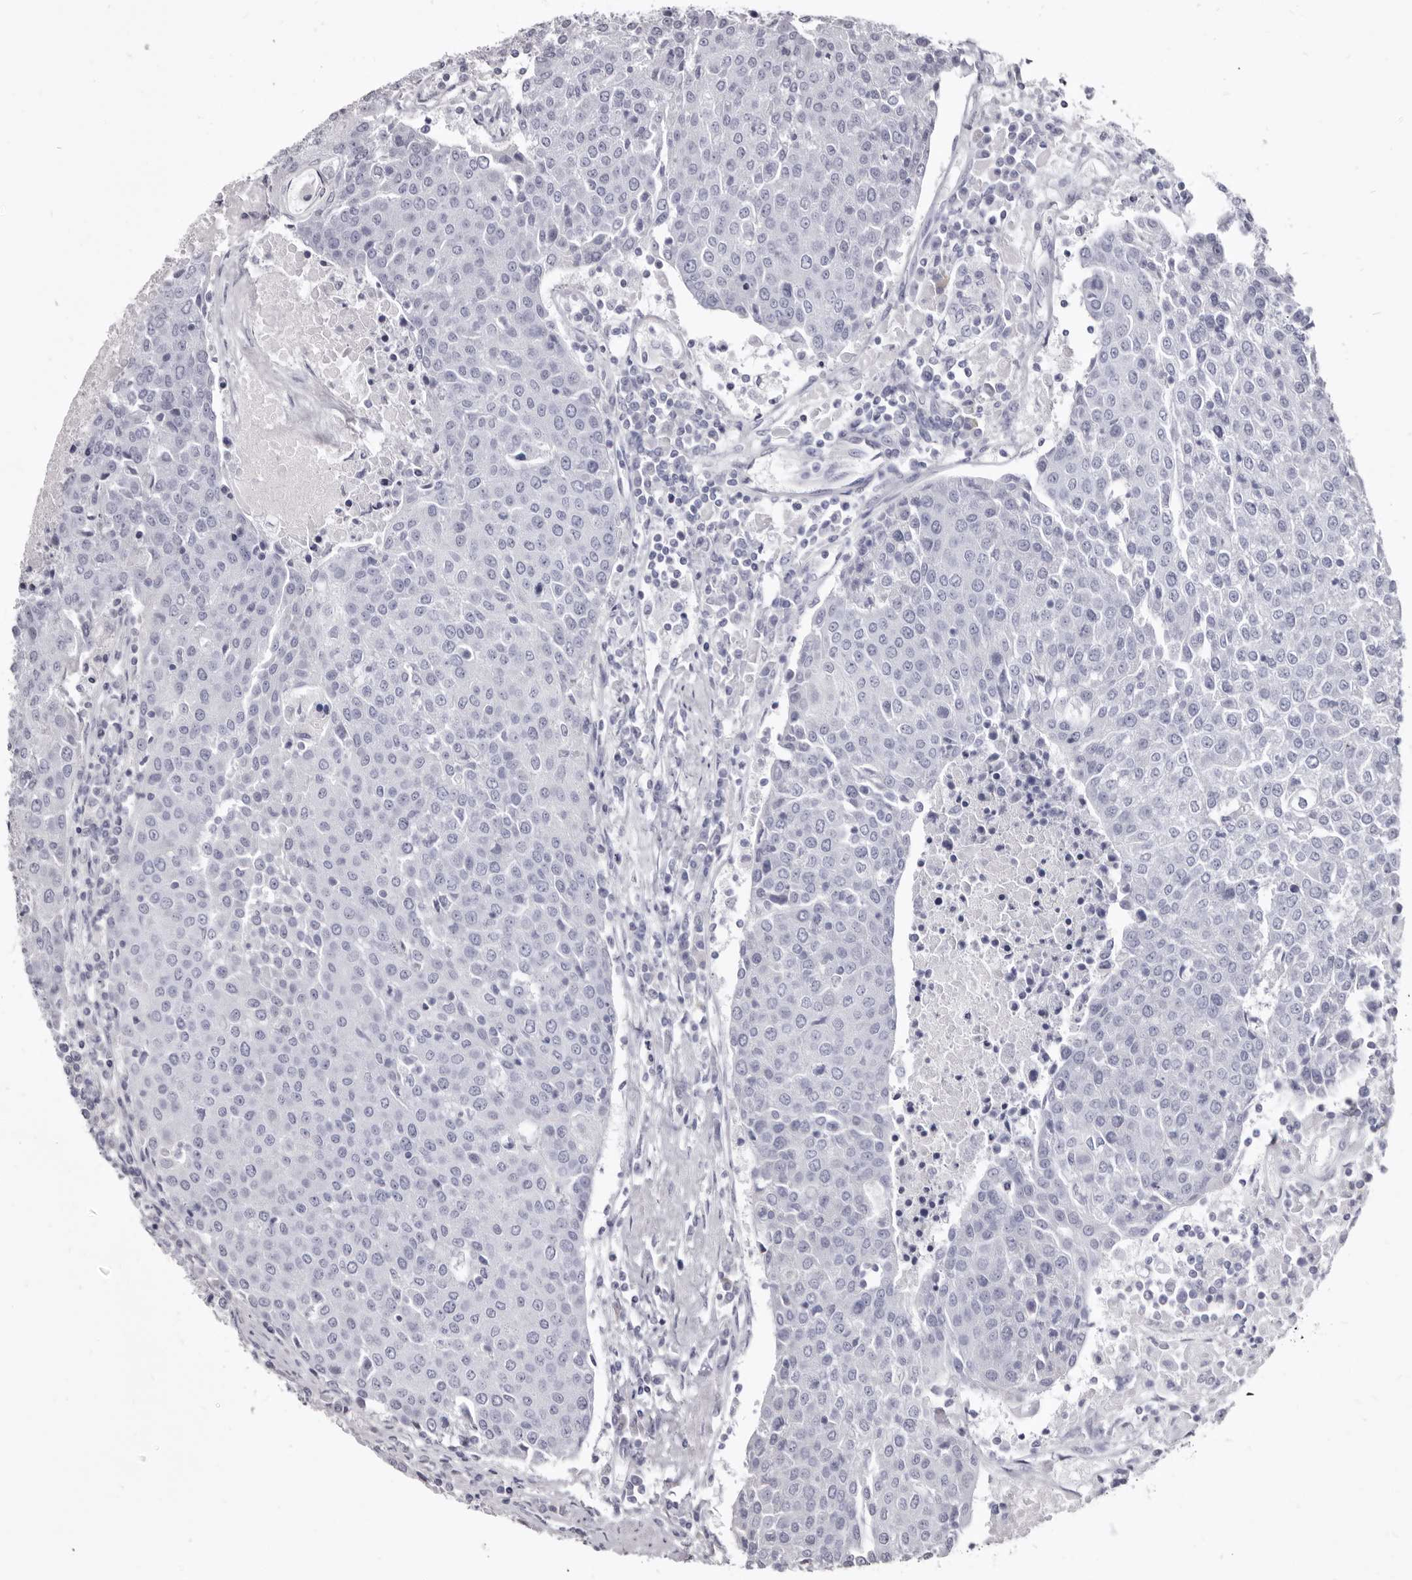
{"staining": {"intensity": "negative", "quantity": "none", "location": "none"}, "tissue": "urothelial cancer", "cell_type": "Tumor cells", "image_type": "cancer", "snomed": [{"axis": "morphology", "description": "Urothelial carcinoma, High grade"}, {"axis": "topography", "description": "Urinary bladder"}], "caption": "Human high-grade urothelial carcinoma stained for a protein using immunohistochemistry demonstrates no expression in tumor cells.", "gene": "FAS", "patient": {"sex": "female", "age": 85}}